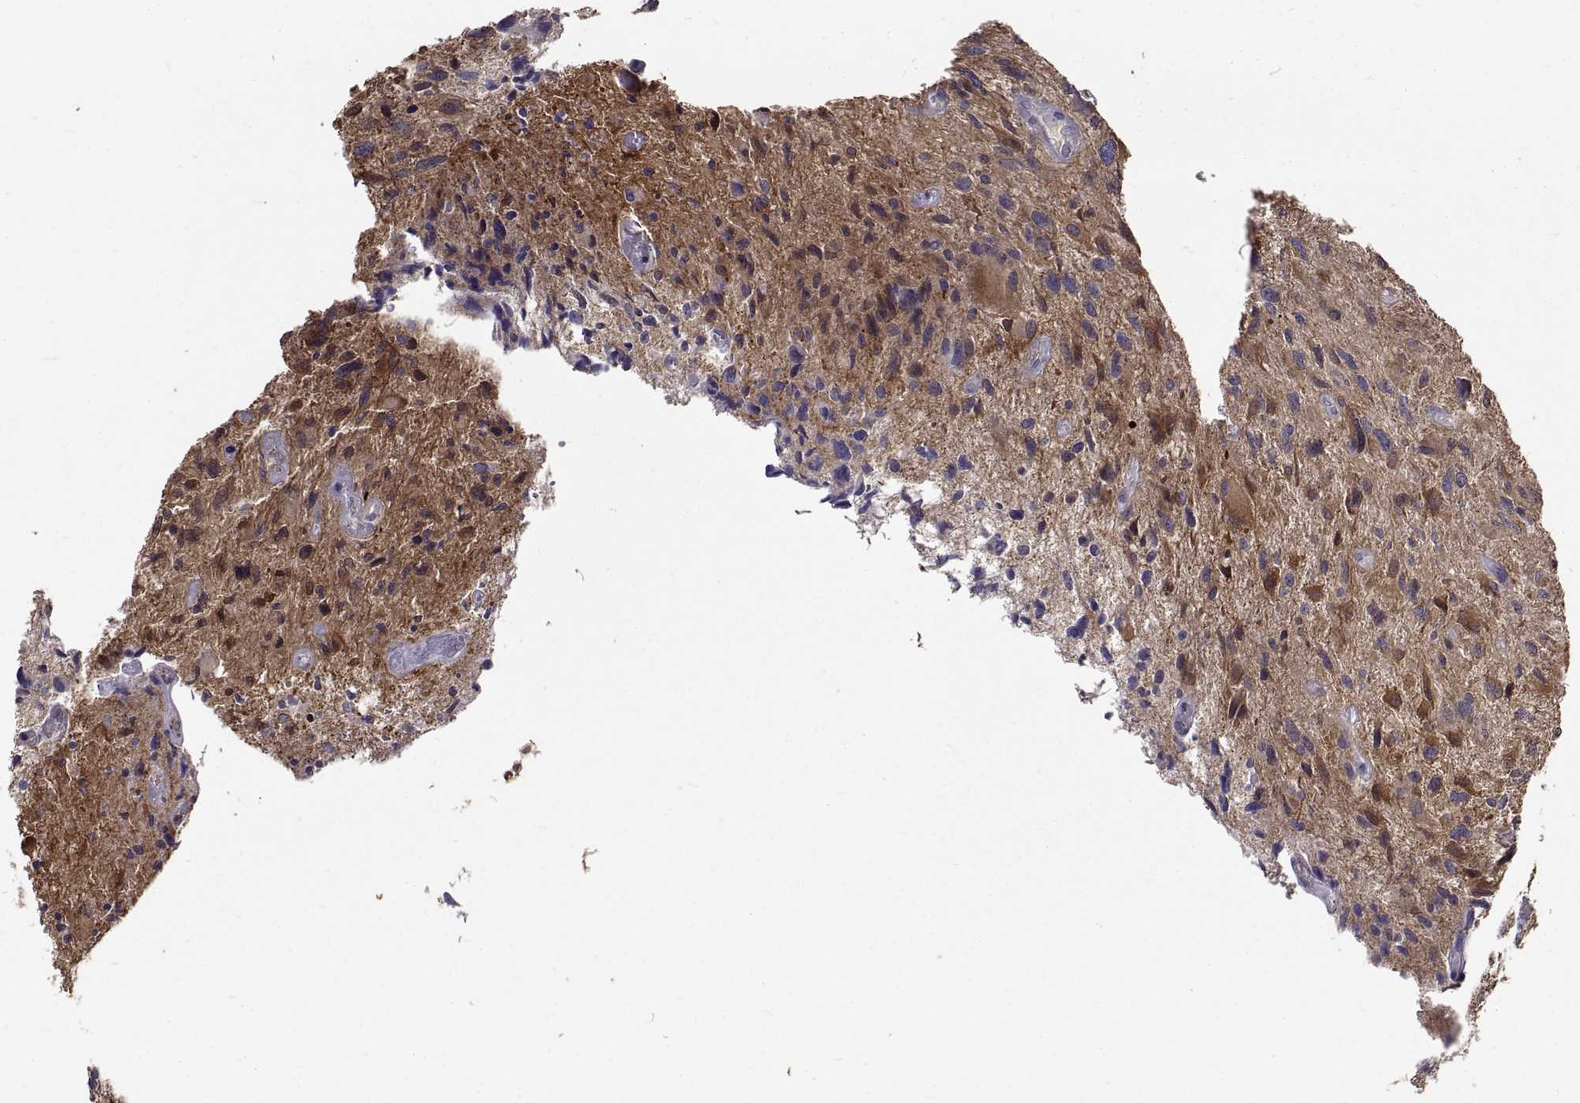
{"staining": {"intensity": "weak", "quantity": ">75%", "location": "cytoplasmic/membranous"}, "tissue": "glioma", "cell_type": "Tumor cells", "image_type": "cancer", "snomed": [{"axis": "morphology", "description": "Glioma, malignant, NOS"}, {"axis": "morphology", "description": "Glioma, malignant, High grade"}, {"axis": "topography", "description": "Brain"}], "caption": "Immunohistochemical staining of human glioma (malignant) displays low levels of weak cytoplasmic/membranous protein positivity in about >75% of tumor cells.", "gene": "PEA15", "patient": {"sex": "female", "age": 71}}